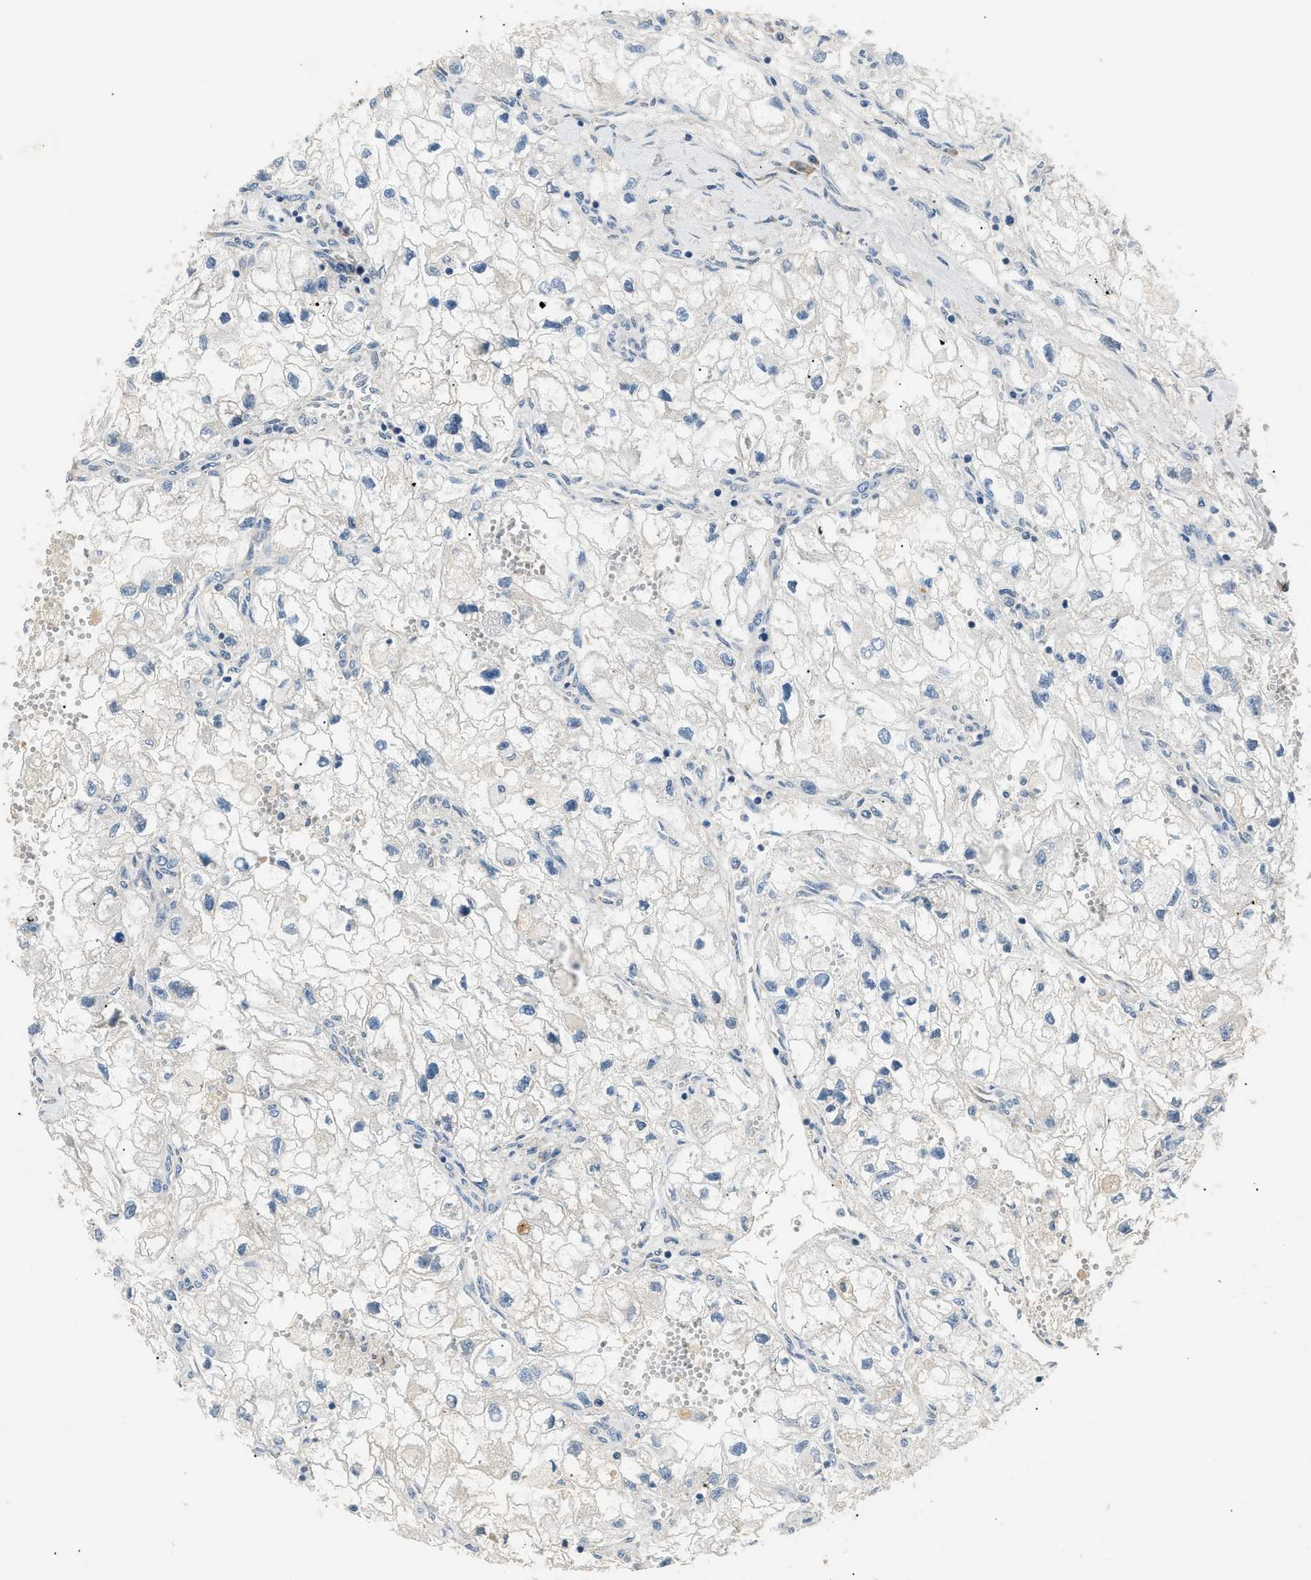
{"staining": {"intensity": "negative", "quantity": "none", "location": "none"}, "tissue": "renal cancer", "cell_type": "Tumor cells", "image_type": "cancer", "snomed": [{"axis": "morphology", "description": "Adenocarcinoma, NOS"}, {"axis": "topography", "description": "Kidney"}], "caption": "High power microscopy histopathology image of an immunohistochemistry histopathology image of renal cancer, revealing no significant expression in tumor cells.", "gene": "INHA", "patient": {"sex": "female", "age": 70}}